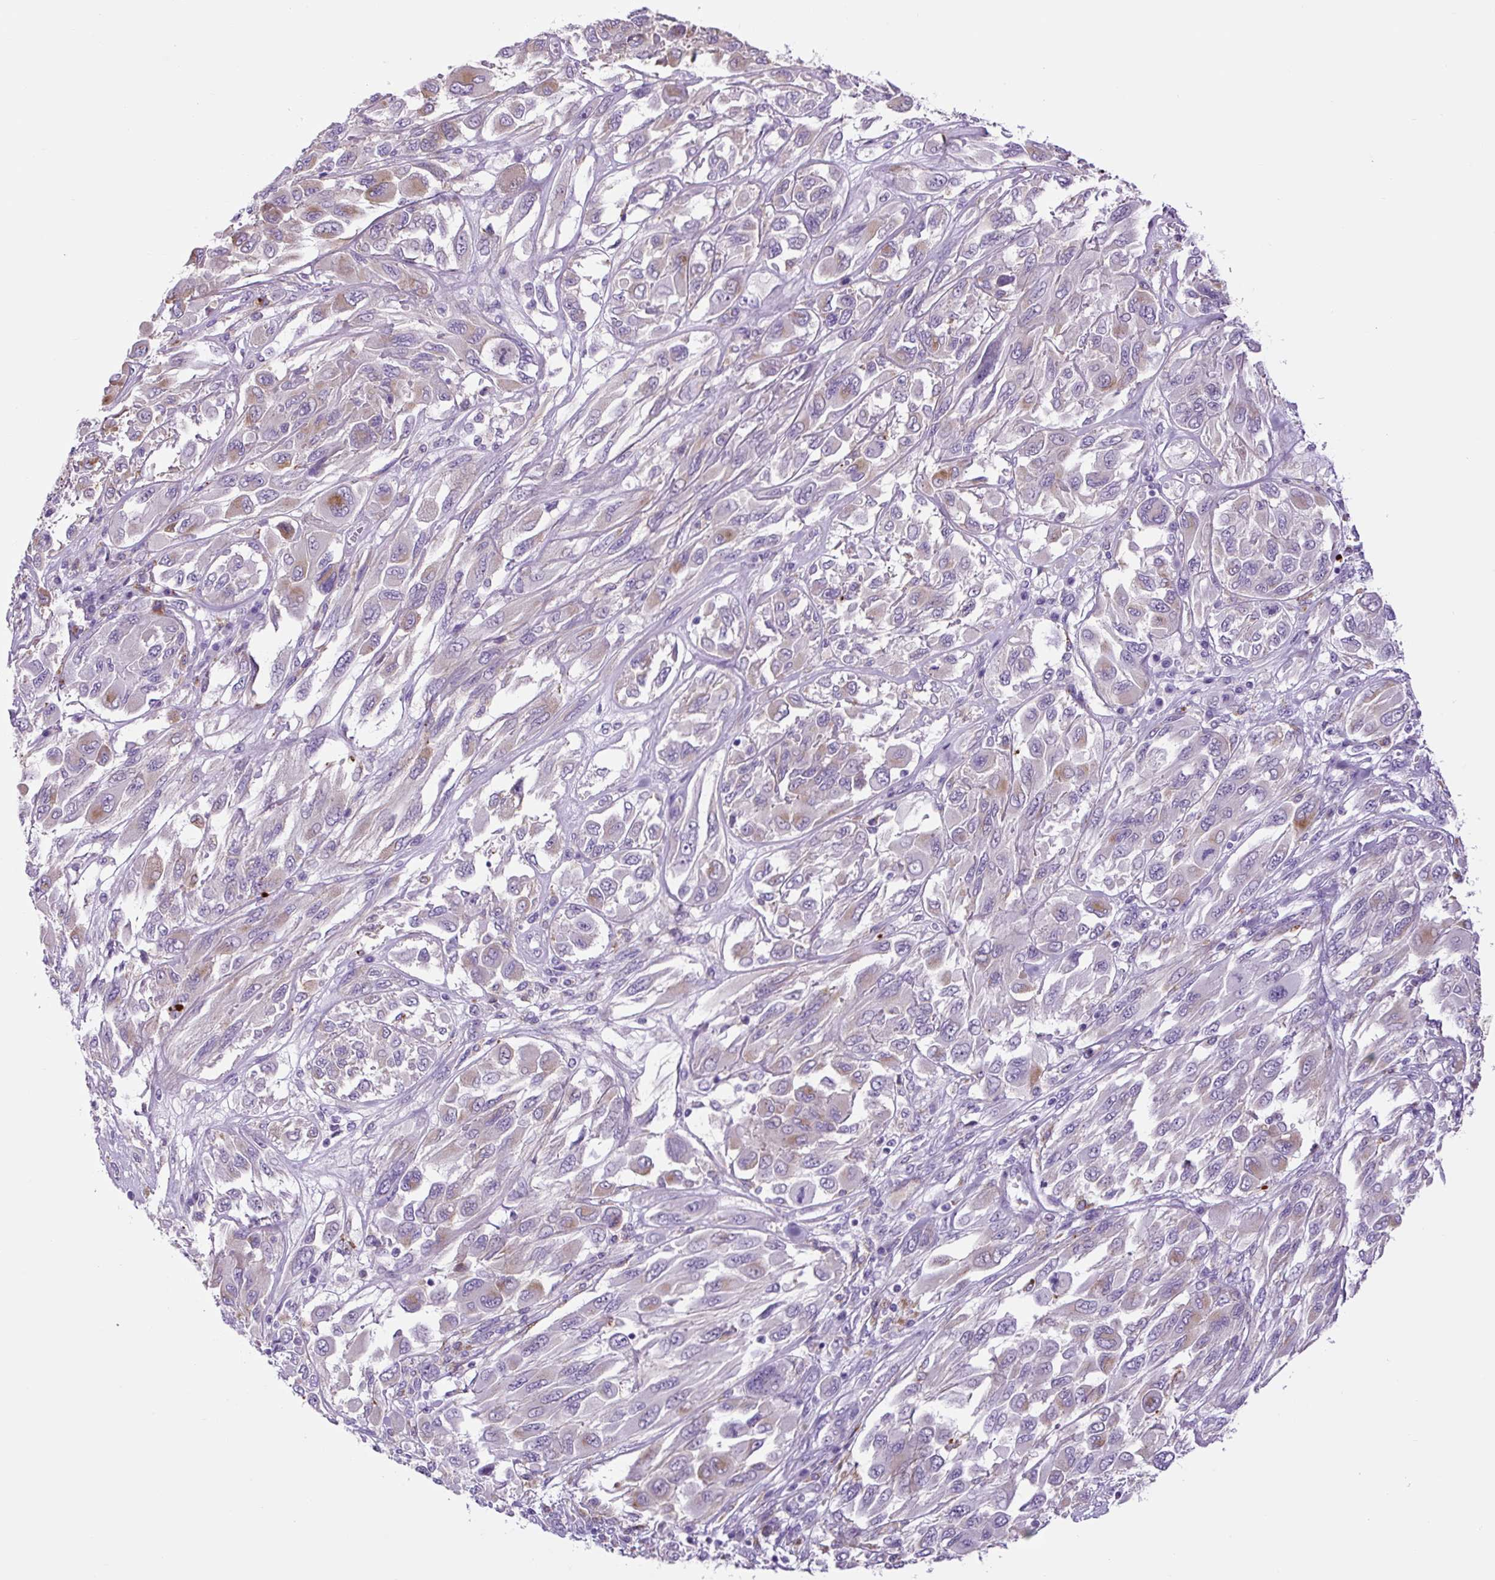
{"staining": {"intensity": "negative", "quantity": "none", "location": "none"}, "tissue": "melanoma", "cell_type": "Tumor cells", "image_type": "cancer", "snomed": [{"axis": "morphology", "description": "Malignant melanoma, NOS"}, {"axis": "topography", "description": "Skin"}], "caption": "IHC of malignant melanoma shows no expression in tumor cells.", "gene": "LCN10", "patient": {"sex": "female", "age": 91}}